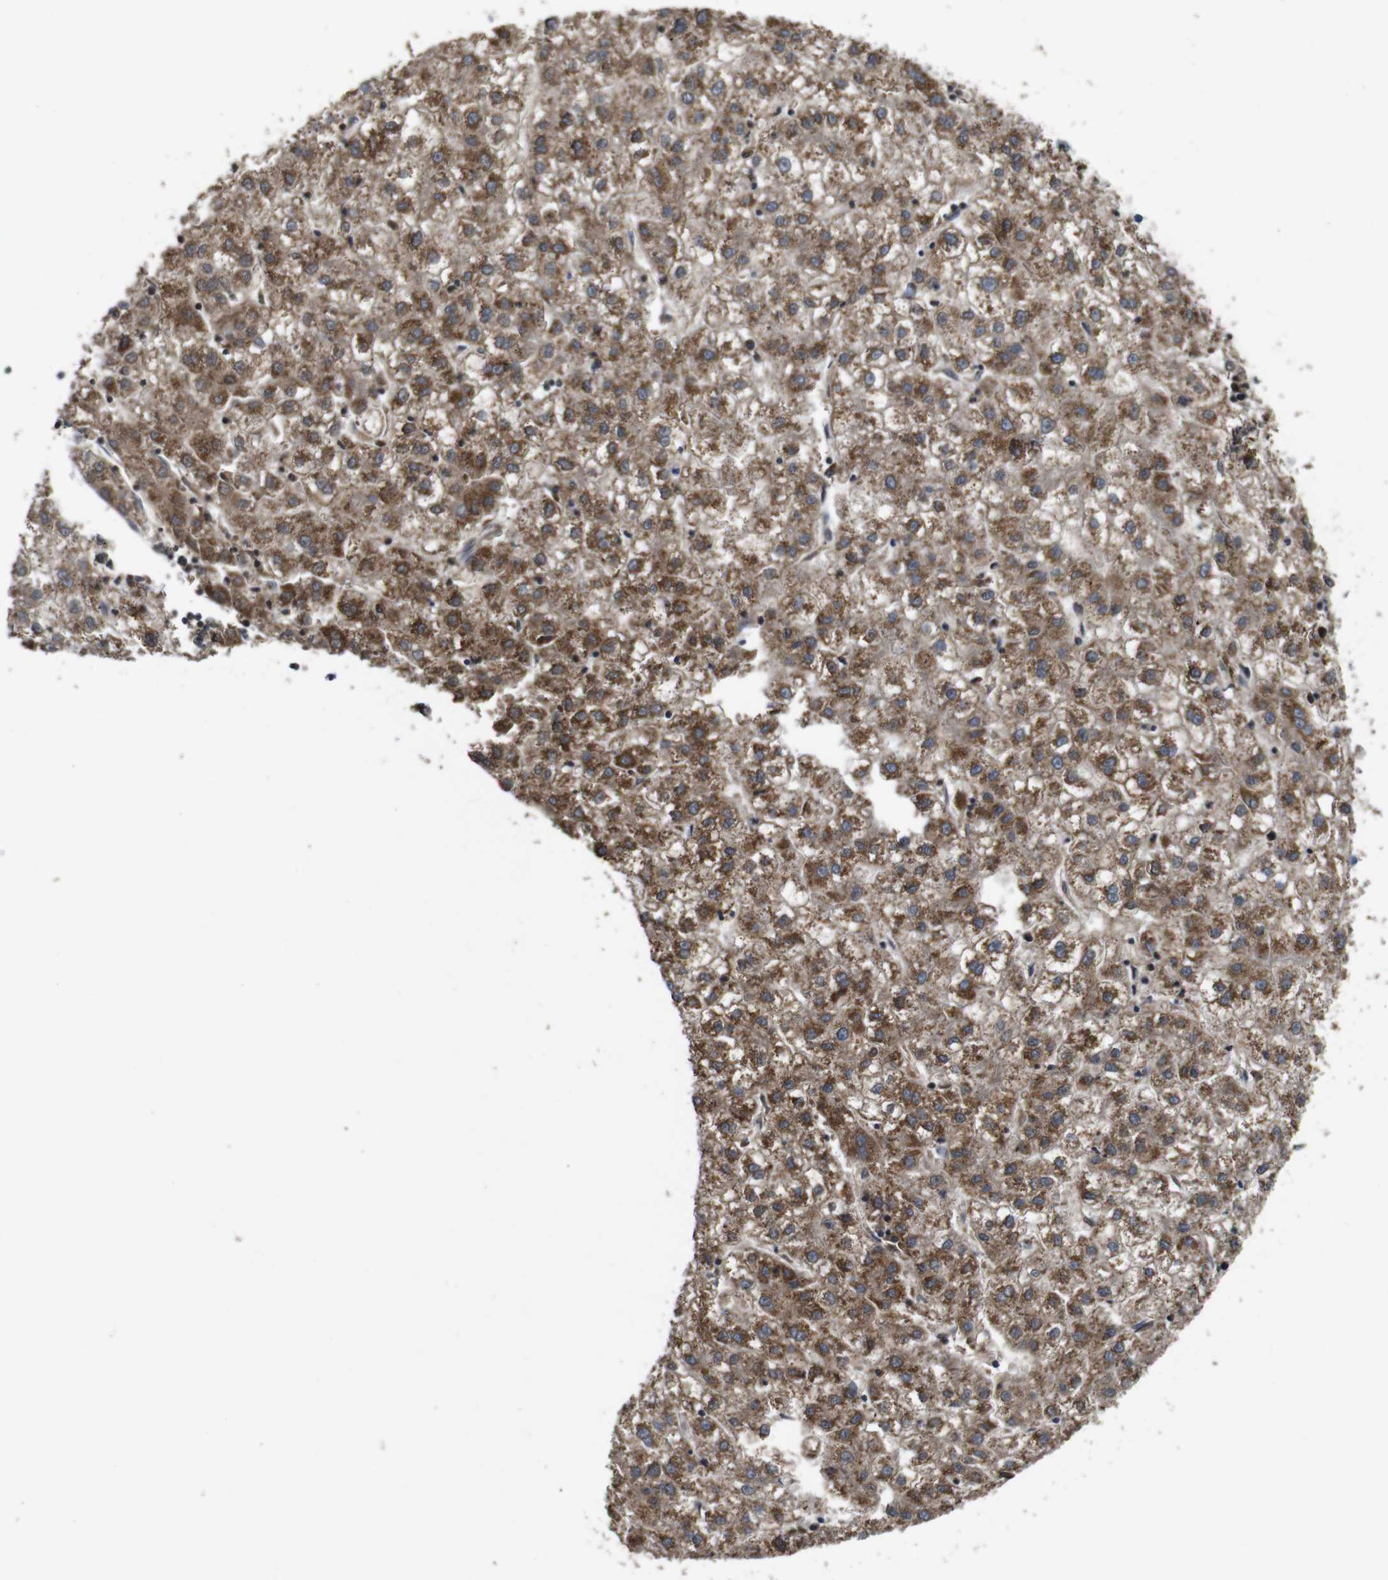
{"staining": {"intensity": "moderate", "quantity": ">75%", "location": "cytoplasmic/membranous"}, "tissue": "liver cancer", "cell_type": "Tumor cells", "image_type": "cancer", "snomed": [{"axis": "morphology", "description": "Carcinoma, Hepatocellular, NOS"}, {"axis": "topography", "description": "Liver"}], "caption": "IHC image of liver cancer stained for a protein (brown), which displays medium levels of moderate cytoplasmic/membranous expression in about >75% of tumor cells.", "gene": "GLIPR1", "patient": {"sex": "male", "age": 72}}